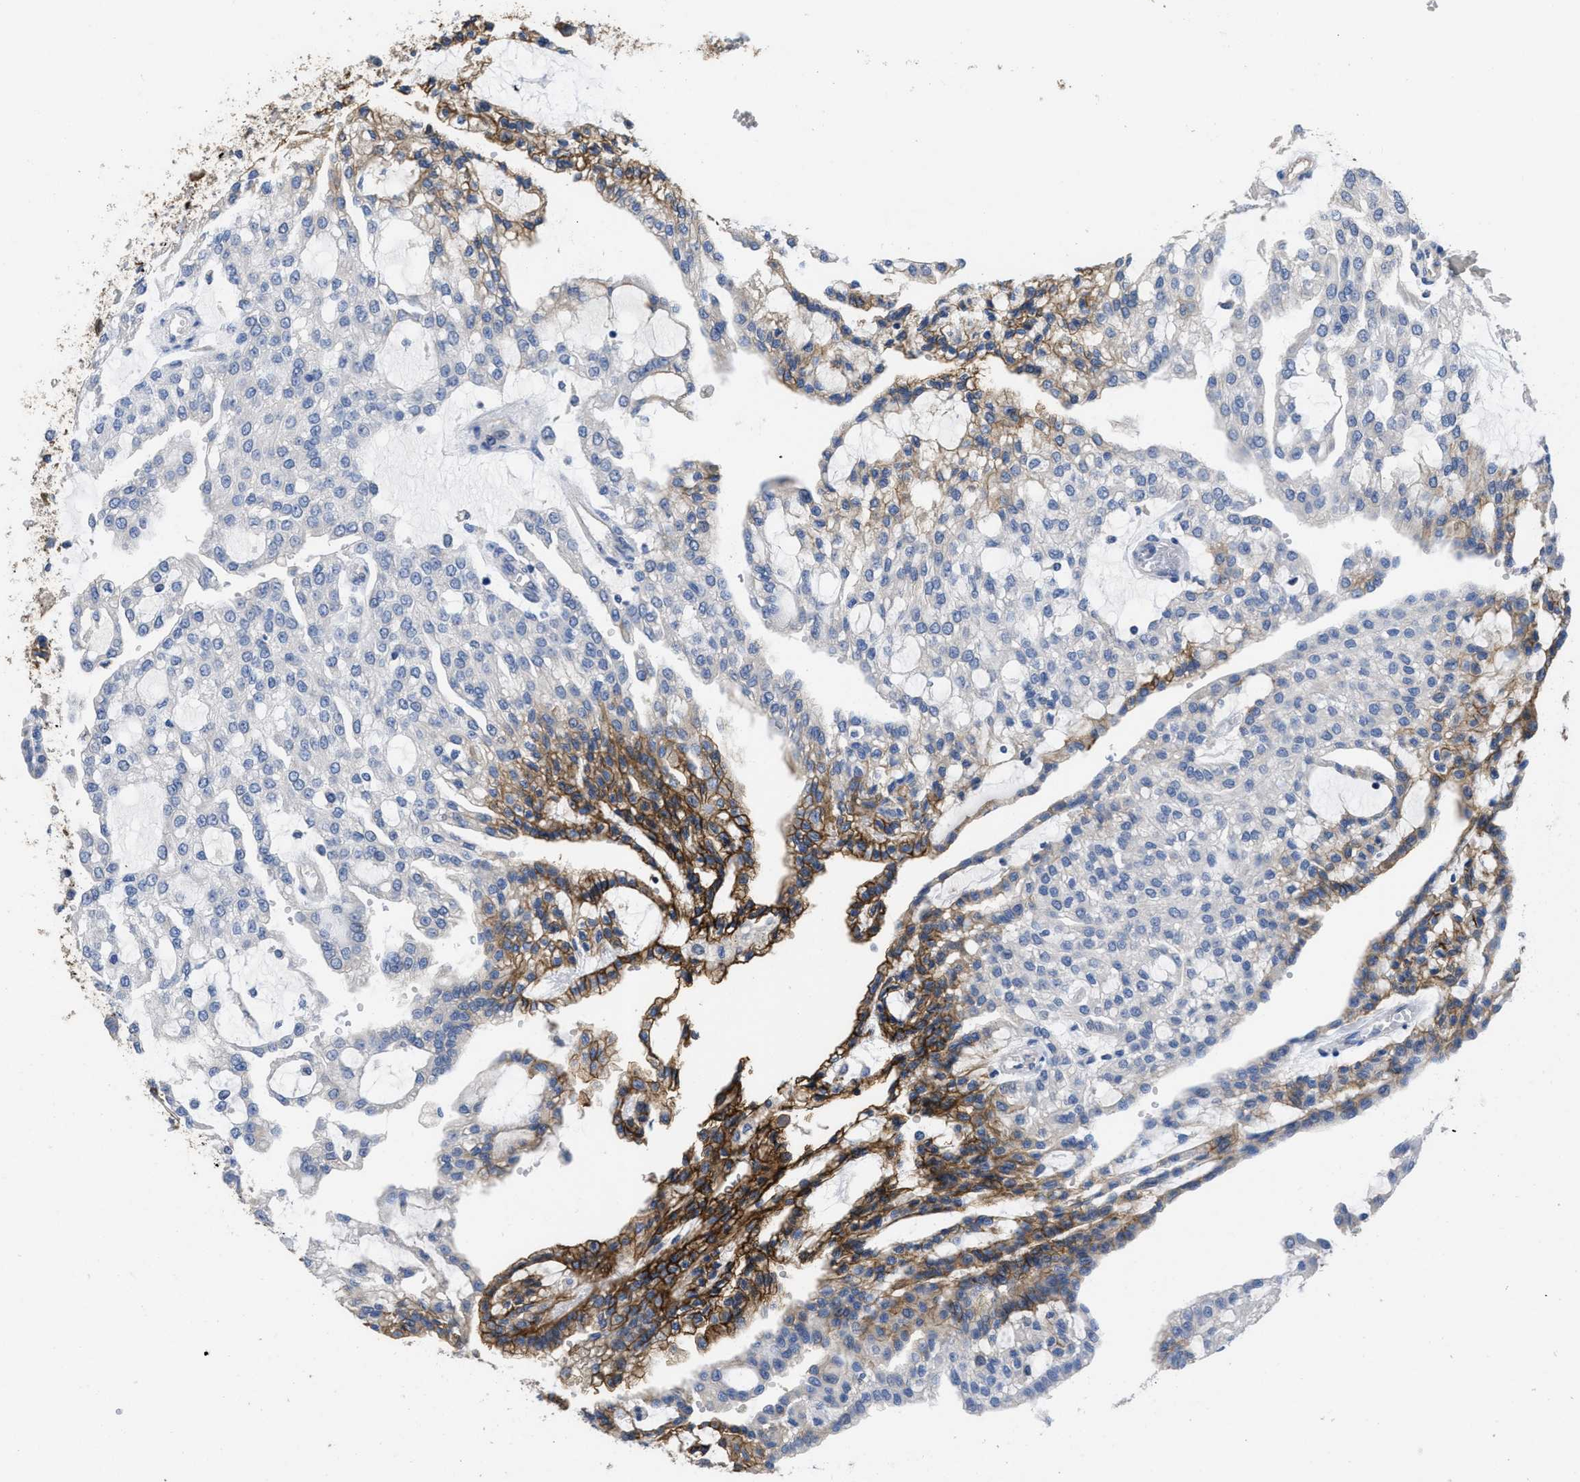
{"staining": {"intensity": "strong", "quantity": "25%-75%", "location": "cytoplasmic/membranous"}, "tissue": "renal cancer", "cell_type": "Tumor cells", "image_type": "cancer", "snomed": [{"axis": "morphology", "description": "Adenocarcinoma, NOS"}, {"axis": "topography", "description": "Kidney"}], "caption": "Approximately 25%-75% of tumor cells in renal cancer (adenocarcinoma) reveal strong cytoplasmic/membranous protein expression as visualized by brown immunohistochemical staining.", "gene": "CA9", "patient": {"sex": "male", "age": 63}}